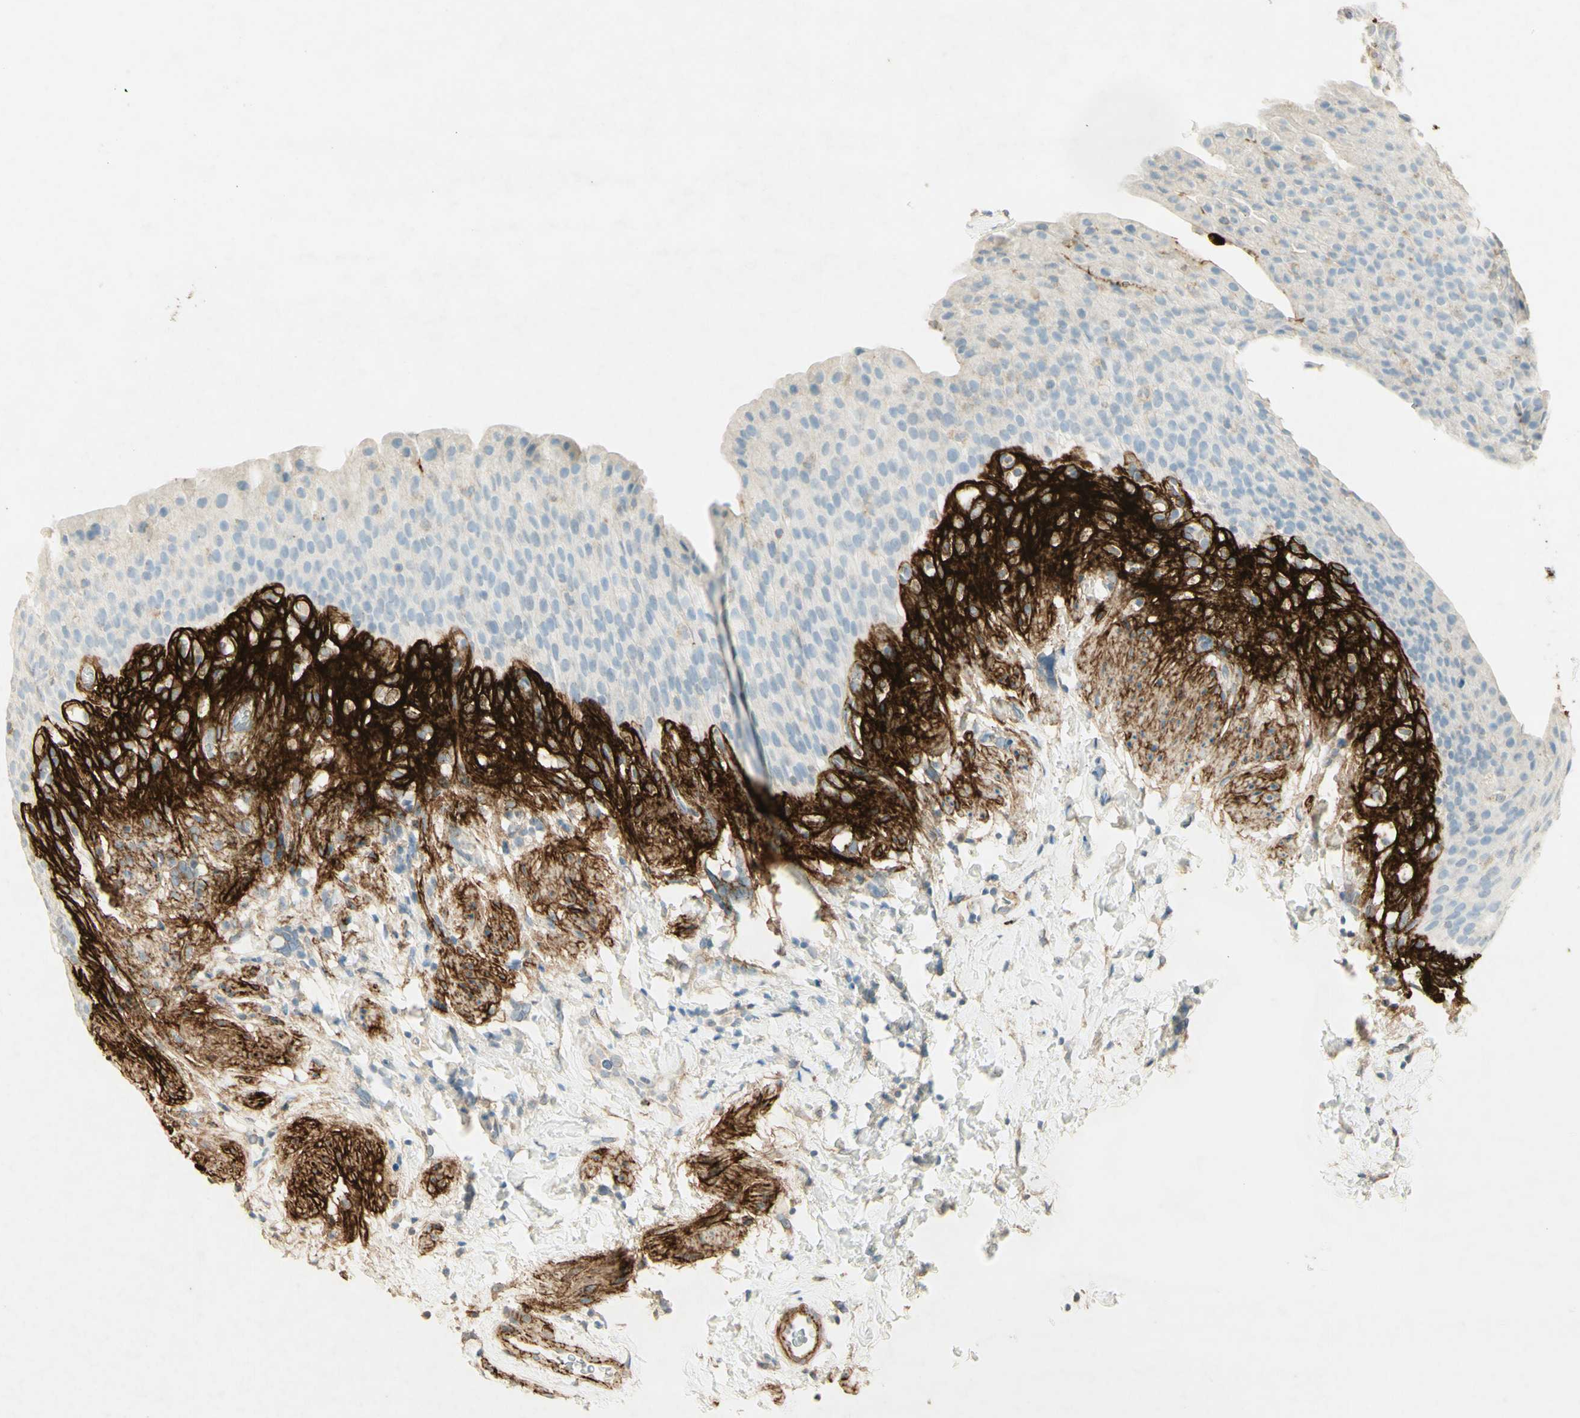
{"staining": {"intensity": "negative", "quantity": "none", "location": "none"}, "tissue": "urinary bladder", "cell_type": "Urothelial cells", "image_type": "normal", "snomed": [{"axis": "morphology", "description": "Normal tissue, NOS"}, {"axis": "topography", "description": "Urinary bladder"}], "caption": "A histopathology image of human urinary bladder is negative for staining in urothelial cells. (Stains: DAB (3,3'-diaminobenzidine) immunohistochemistry (IHC) with hematoxylin counter stain, Microscopy: brightfield microscopy at high magnification).", "gene": "TNN", "patient": {"sex": "female", "age": 79}}